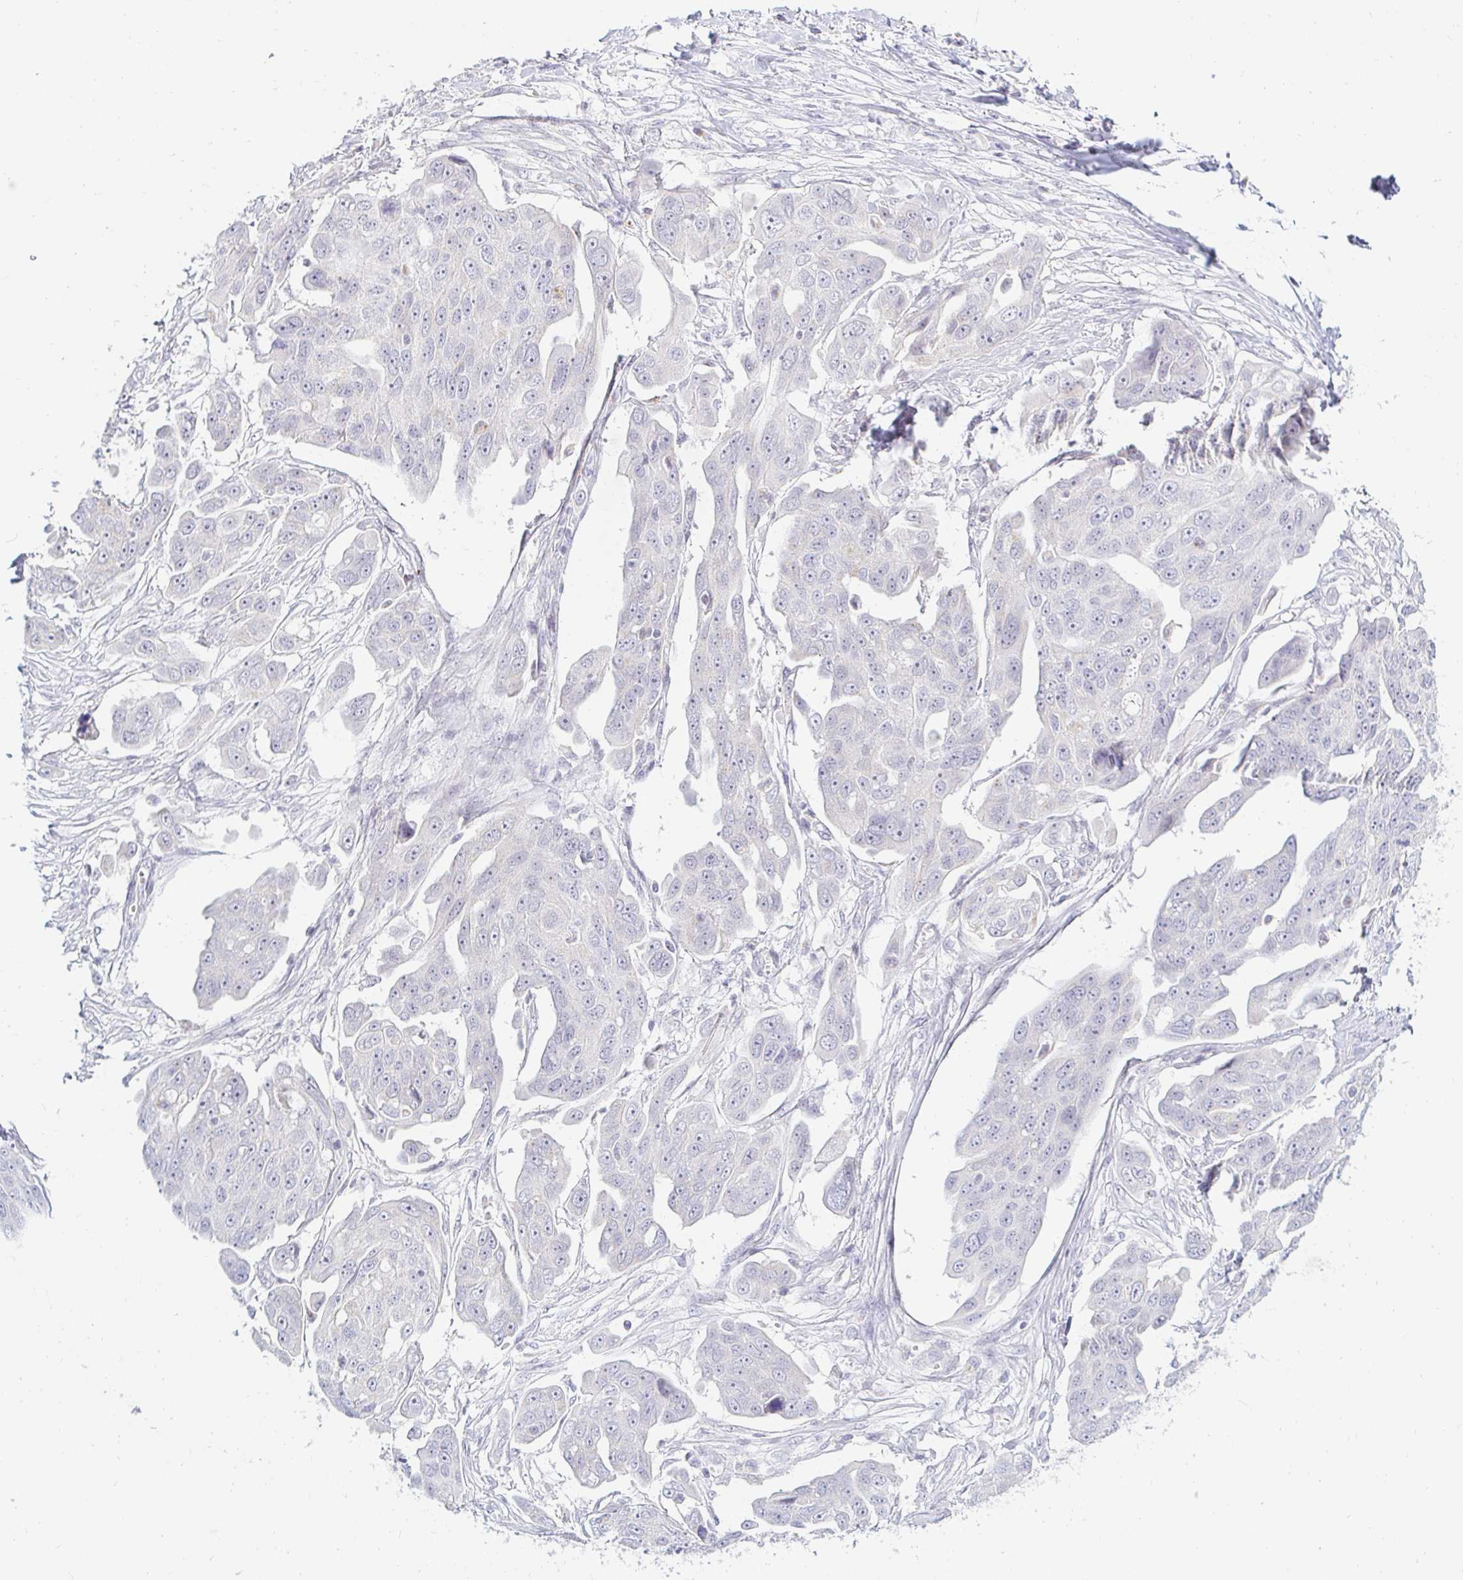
{"staining": {"intensity": "negative", "quantity": "none", "location": "none"}, "tissue": "ovarian cancer", "cell_type": "Tumor cells", "image_type": "cancer", "snomed": [{"axis": "morphology", "description": "Carcinoma, endometroid"}, {"axis": "topography", "description": "Ovary"}], "caption": "Human ovarian cancer stained for a protein using IHC reveals no positivity in tumor cells.", "gene": "OR51D1", "patient": {"sex": "female", "age": 70}}